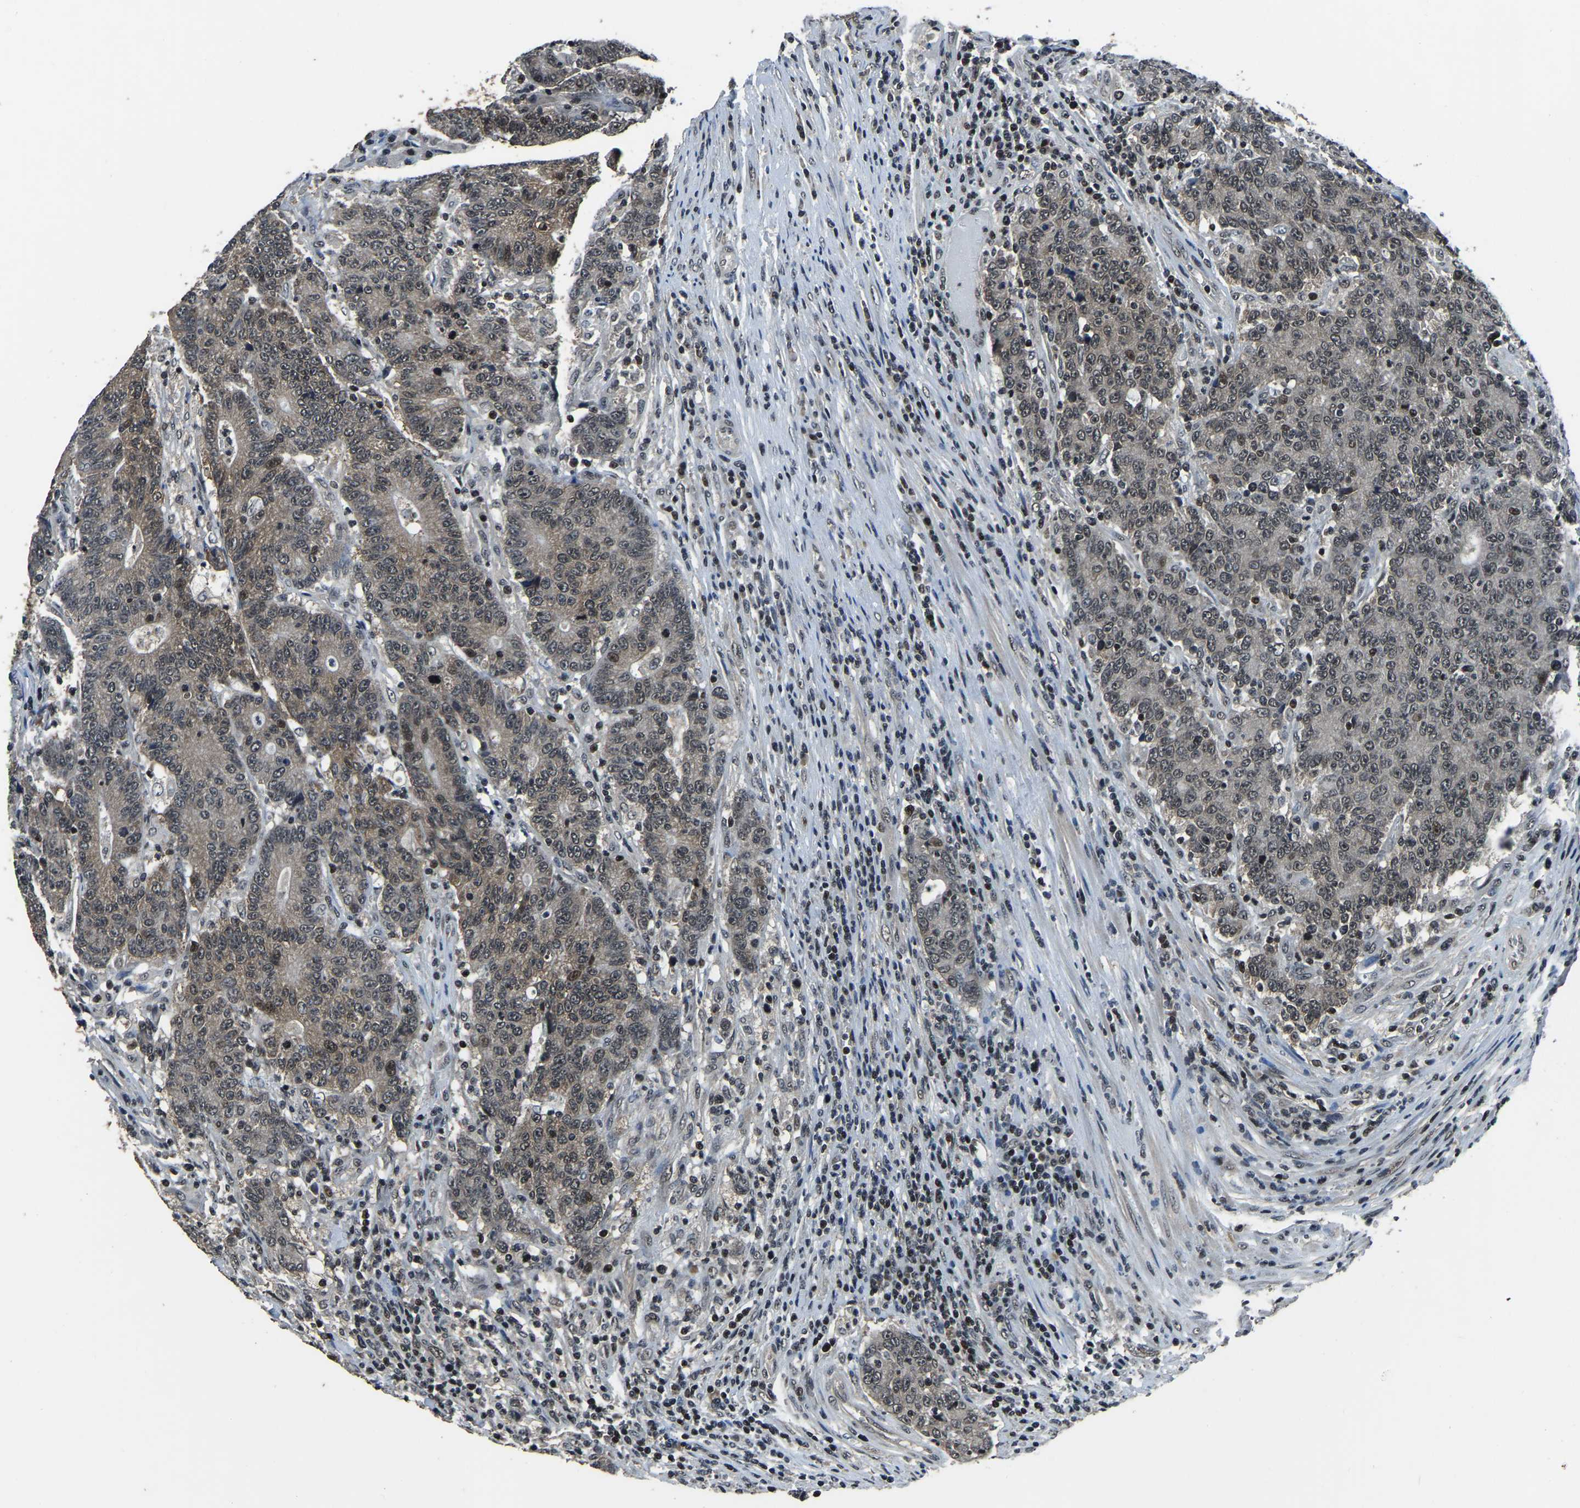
{"staining": {"intensity": "weak", "quantity": "25%-75%", "location": "cytoplasmic/membranous"}, "tissue": "colorectal cancer", "cell_type": "Tumor cells", "image_type": "cancer", "snomed": [{"axis": "morphology", "description": "Normal tissue, NOS"}, {"axis": "morphology", "description": "Adenocarcinoma, NOS"}, {"axis": "topography", "description": "Colon"}], "caption": "Immunohistochemical staining of colorectal adenocarcinoma shows low levels of weak cytoplasmic/membranous staining in approximately 25%-75% of tumor cells.", "gene": "ANKIB1", "patient": {"sex": "female", "age": 75}}